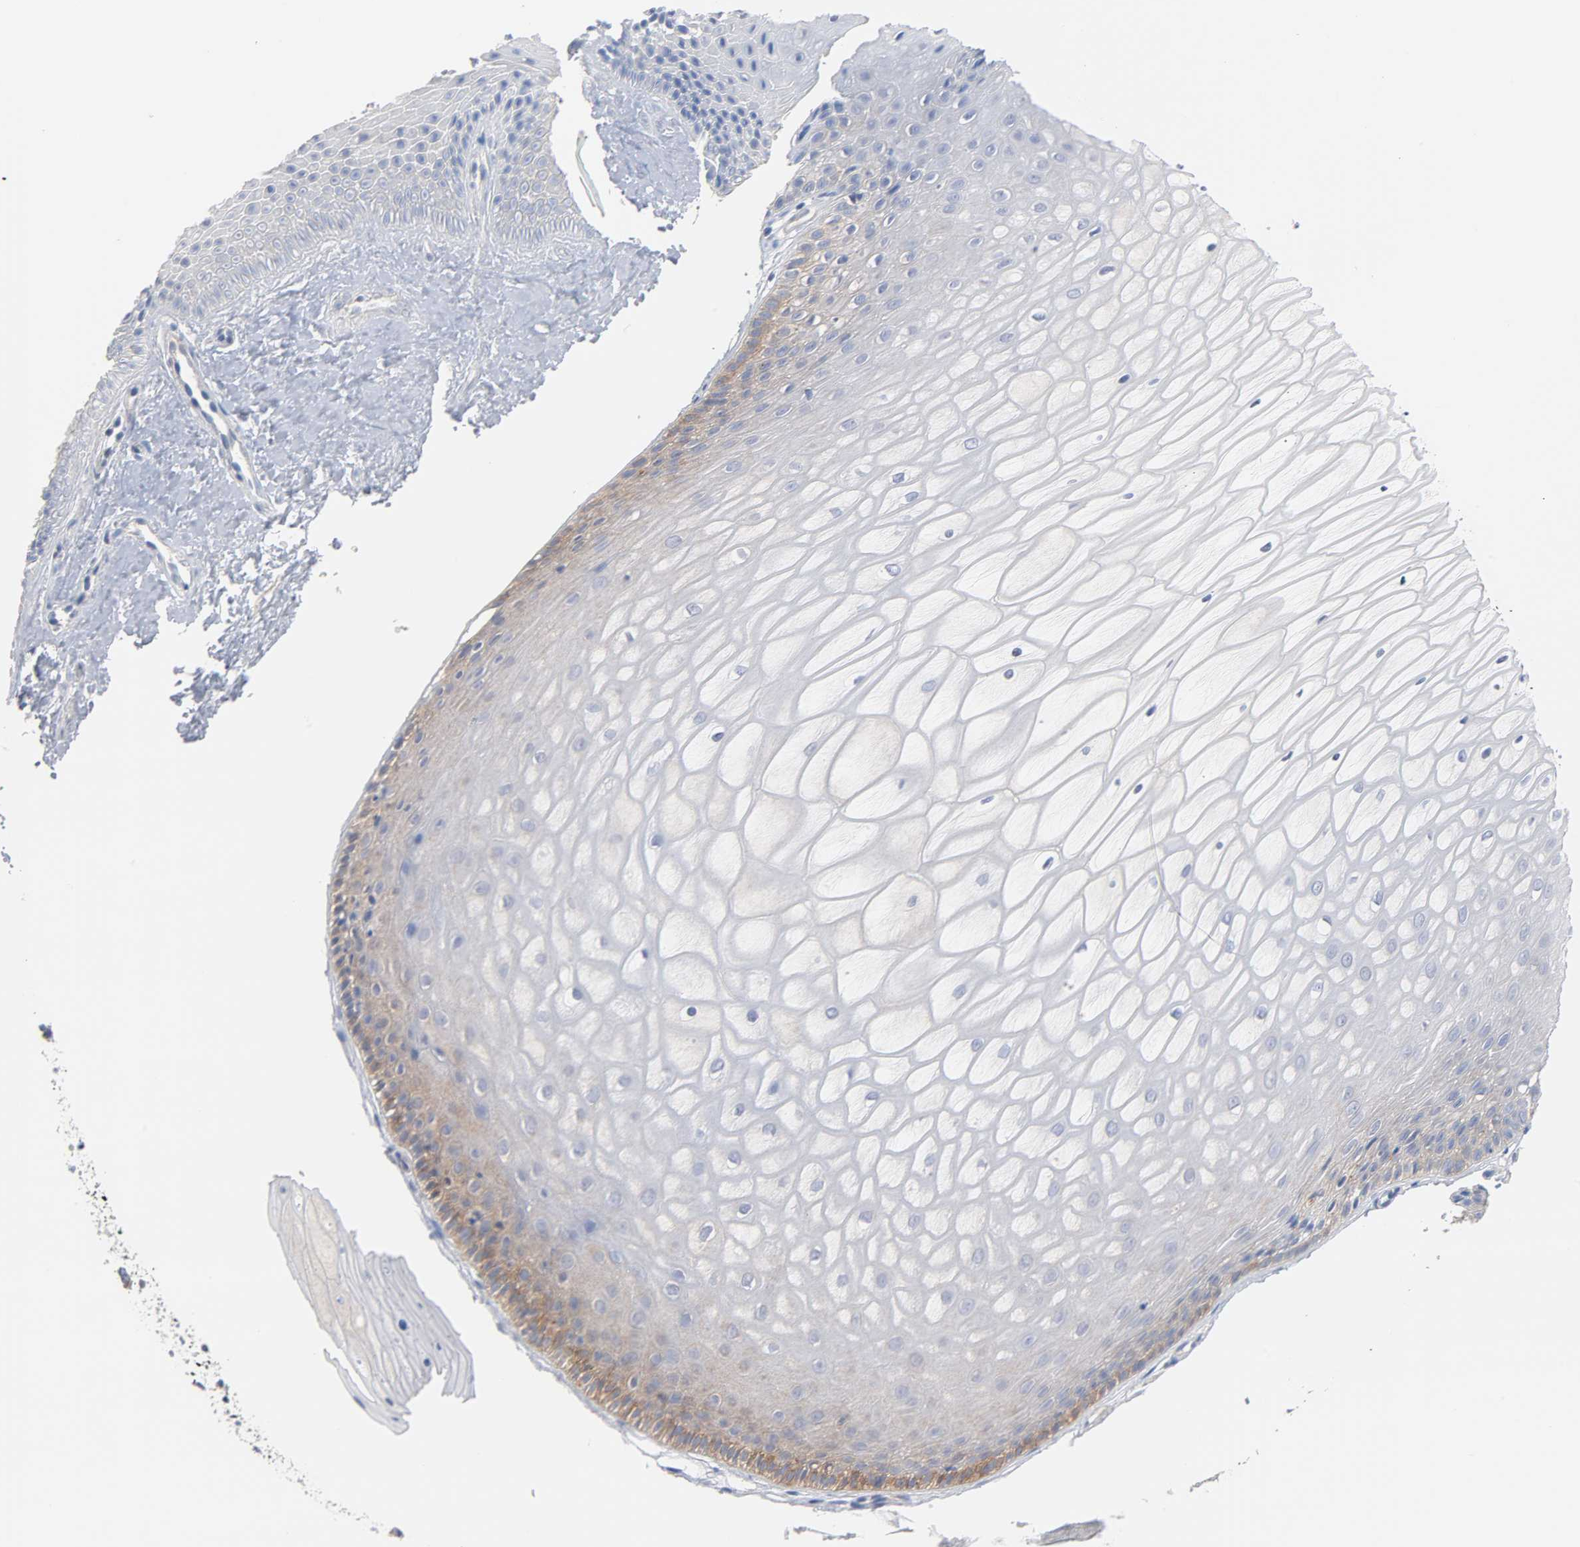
{"staining": {"intensity": "weak", "quantity": "<25%", "location": "cytoplasmic/membranous"}, "tissue": "cervix", "cell_type": "Glandular cells", "image_type": "normal", "snomed": [{"axis": "morphology", "description": "Normal tissue, NOS"}, {"axis": "topography", "description": "Cervix"}], "caption": "This is a micrograph of IHC staining of normal cervix, which shows no positivity in glandular cells.", "gene": "MALT1", "patient": {"sex": "female", "age": 55}}